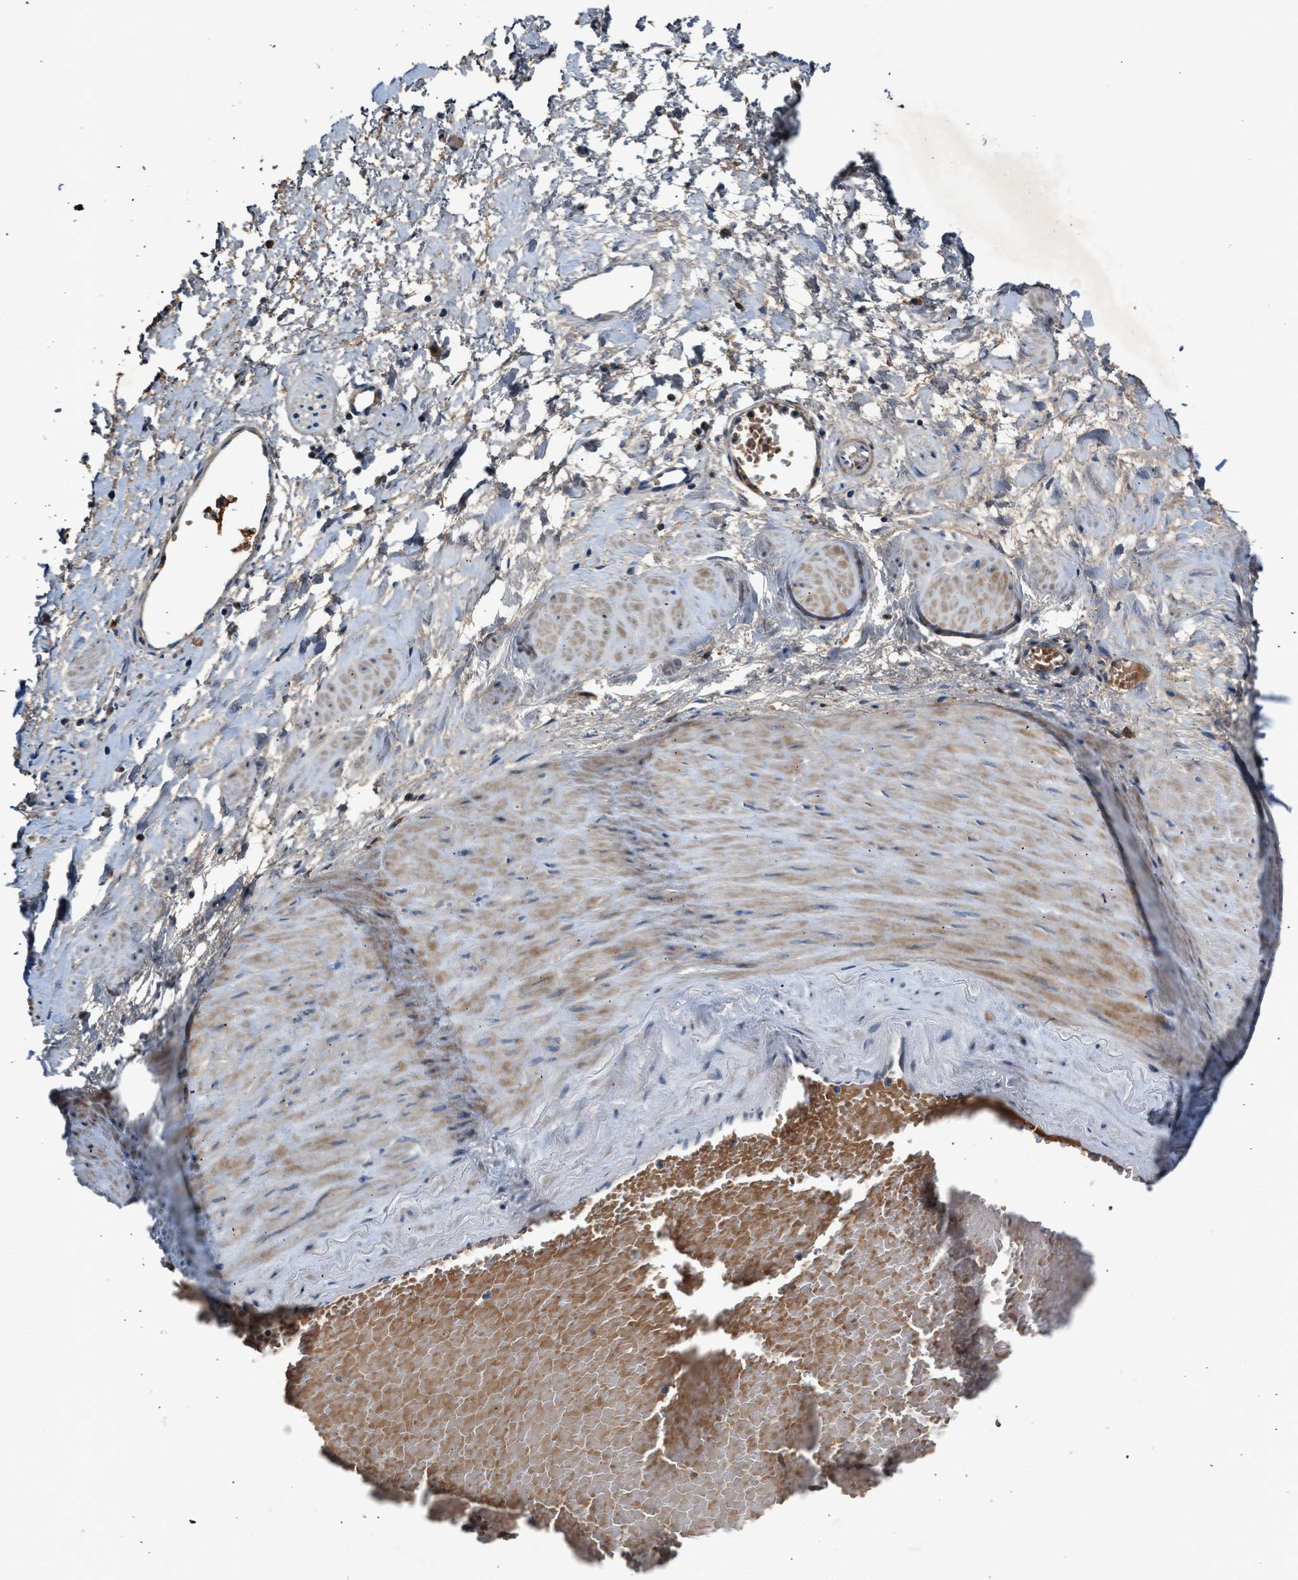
{"staining": {"intensity": "negative", "quantity": "none", "location": "none"}, "tissue": "adipose tissue", "cell_type": "Adipocytes", "image_type": "normal", "snomed": [{"axis": "morphology", "description": "Normal tissue, NOS"}, {"axis": "topography", "description": "Soft tissue"}, {"axis": "topography", "description": "Vascular tissue"}], "caption": "A high-resolution image shows IHC staining of benign adipose tissue, which shows no significant expression in adipocytes.", "gene": "RWDD2B", "patient": {"sex": "female", "age": 35}}